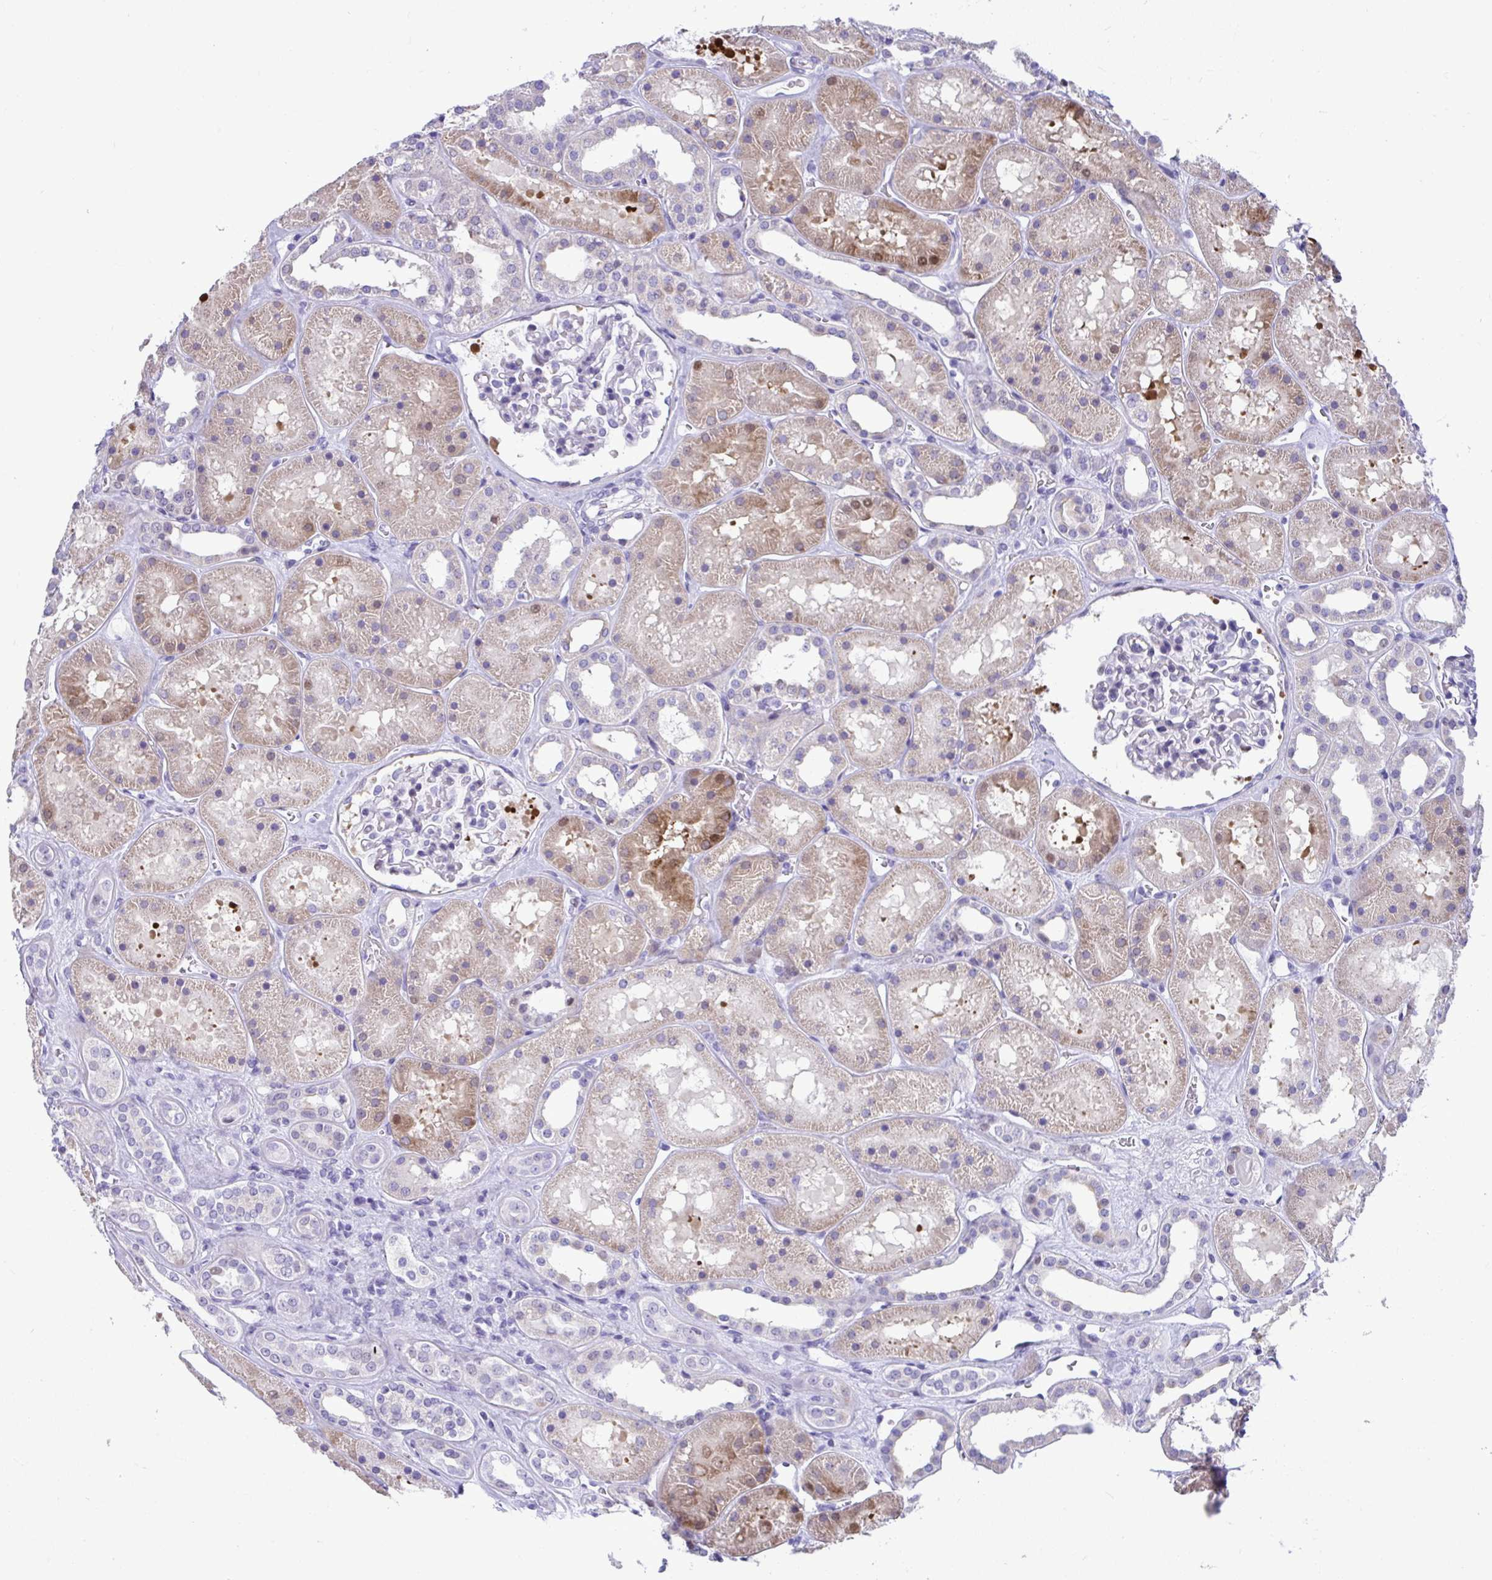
{"staining": {"intensity": "negative", "quantity": "none", "location": "none"}, "tissue": "kidney", "cell_type": "Cells in glomeruli", "image_type": "normal", "snomed": [{"axis": "morphology", "description": "Normal tissue, NOS"}, {"axis": "topography", "description": "Kidney"}], "caption": "Photomicrograph shows no significant protein expression in cells in glomeruli of normal kidney.", "gene": "ISL1", "patient": {"sex": "female", "age": 41}}